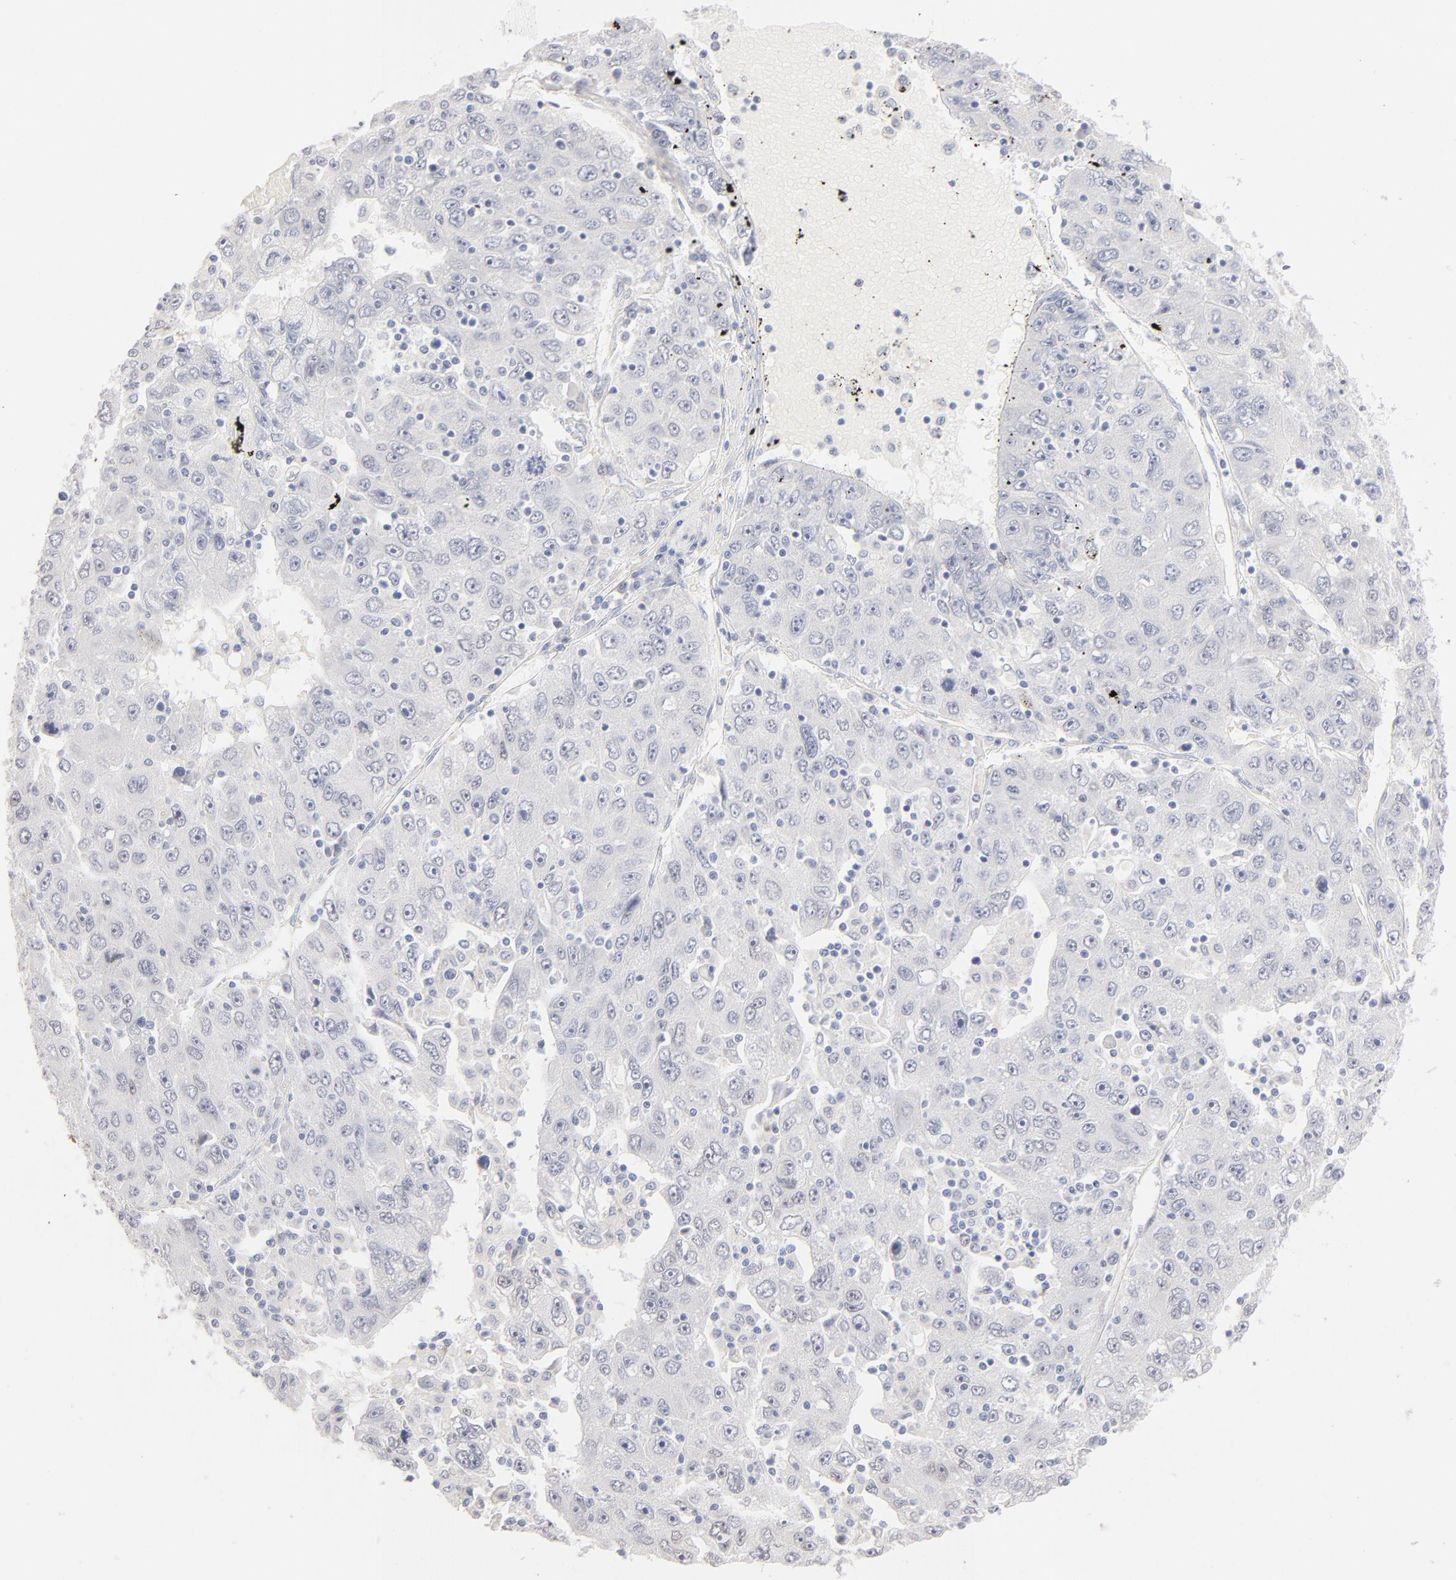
{"staining": {"intensity": "negative", "quantity": "none", "location": "none"}, "tissue": "liver cancer", "cell_type": "Tumor cells", "image_type": "cancer", "snomed": [{"axis": "morphology", "description": "Carcinoma, Hepatocellular, NOS"}, {"axis": "topography", "description": "Liver"}], "caption": "Liver hepatocellular carcinoma stained for a protein using immunohistochemistry (IHC) shows no staining tumor cells.", "gene": "ONECUT1", "patient": {"sex": "male", "age": 49}}